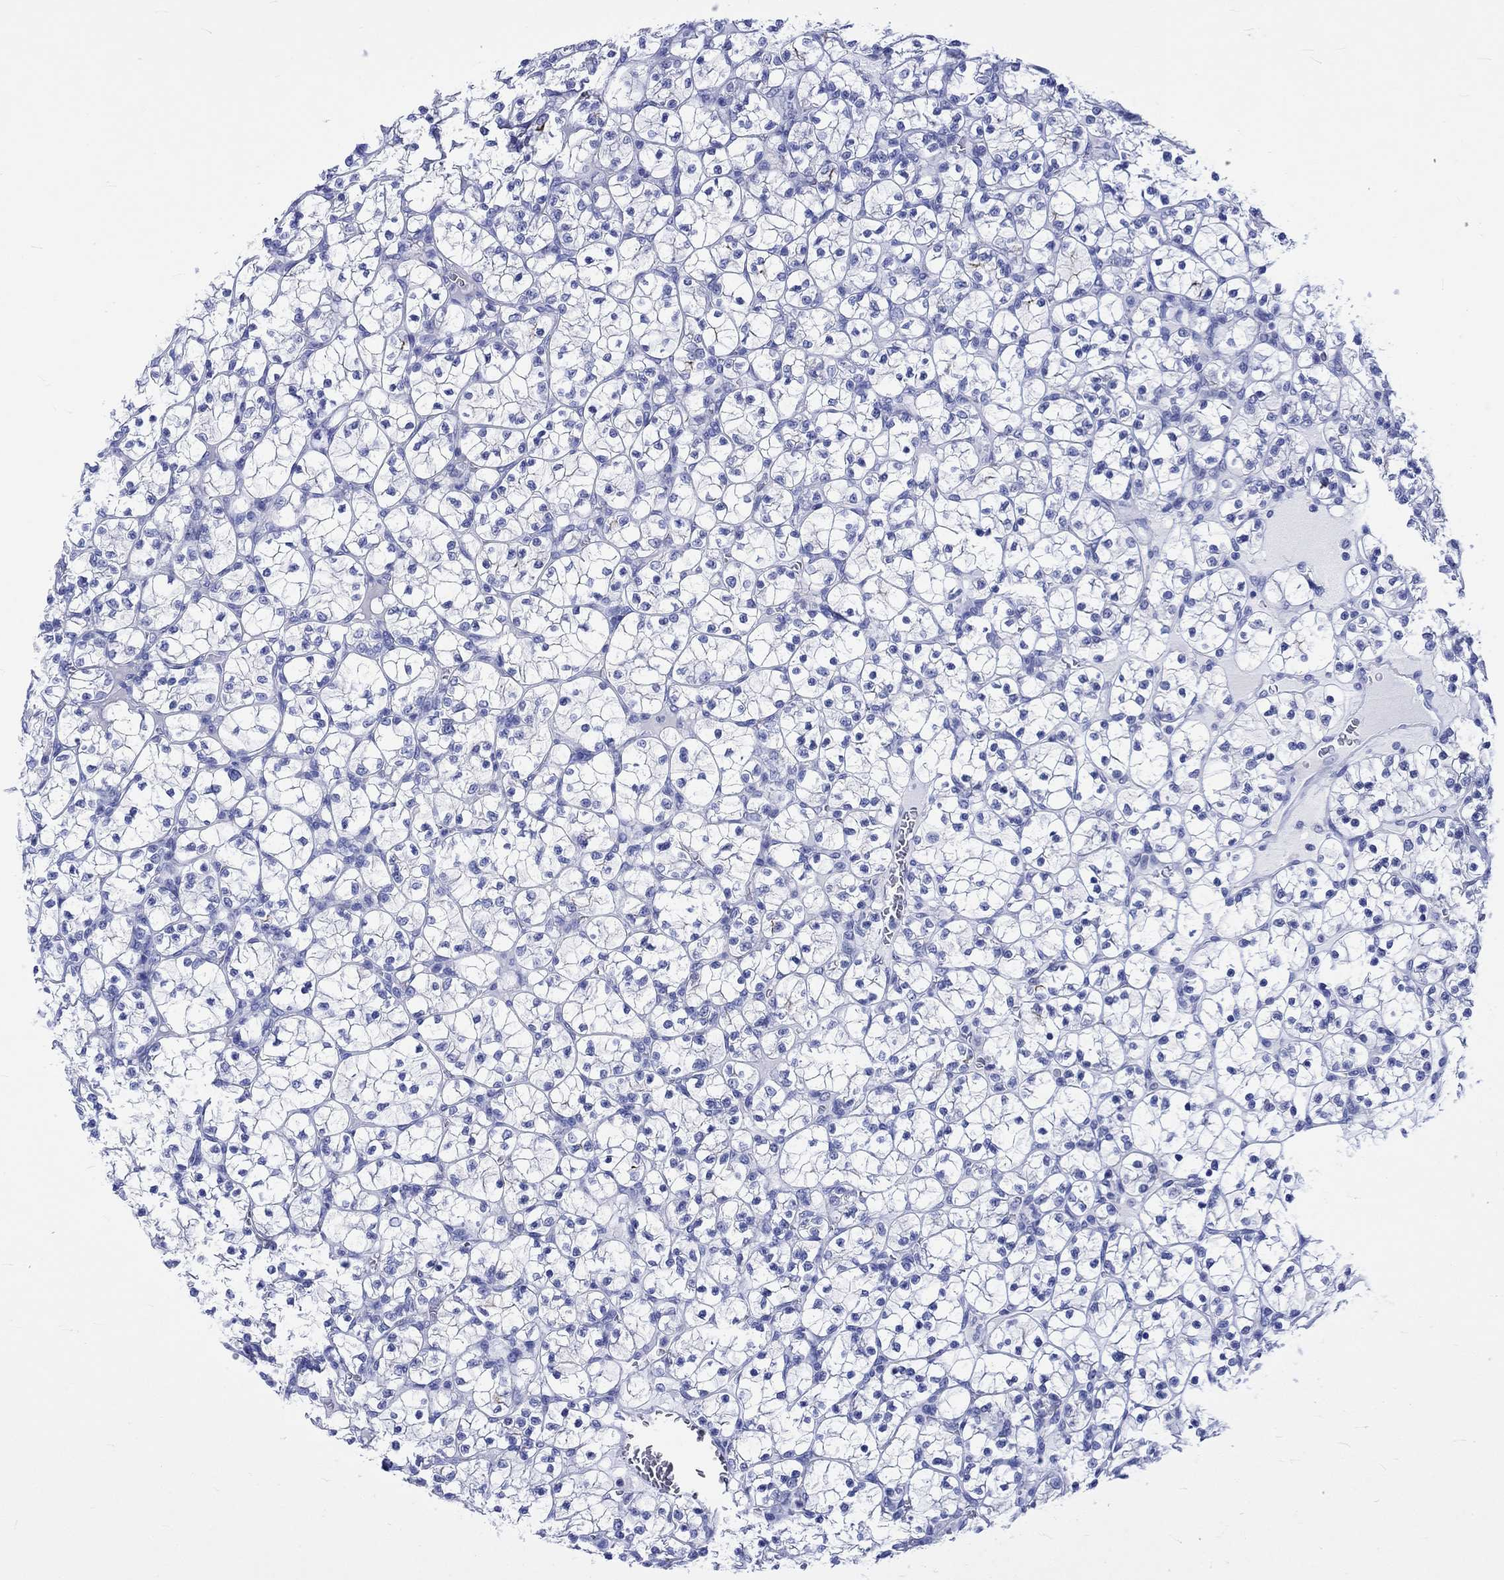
{"staining": {"intensity": "negative", "quantity": "none", "location": "none"}, "tissue": "renal cancer", "cell_type": "Tumor cells", "image_type": "cancer", "snomed": [{"axis": "morphology", "description": "Adenocarcinoma, NOS"}, {"axis": "topography", "description": "Kidney"}], "caption": "This is a micrograph of immunohistochemistry staining of renal cancer, which shows no staining in tumor cells. (Brightfield microscopy of DAB (3,3'-diaminobenzidine) IHC at high magnification).", "gene": "KLHL33", "patient": {"sex": "female", "age": 89}}